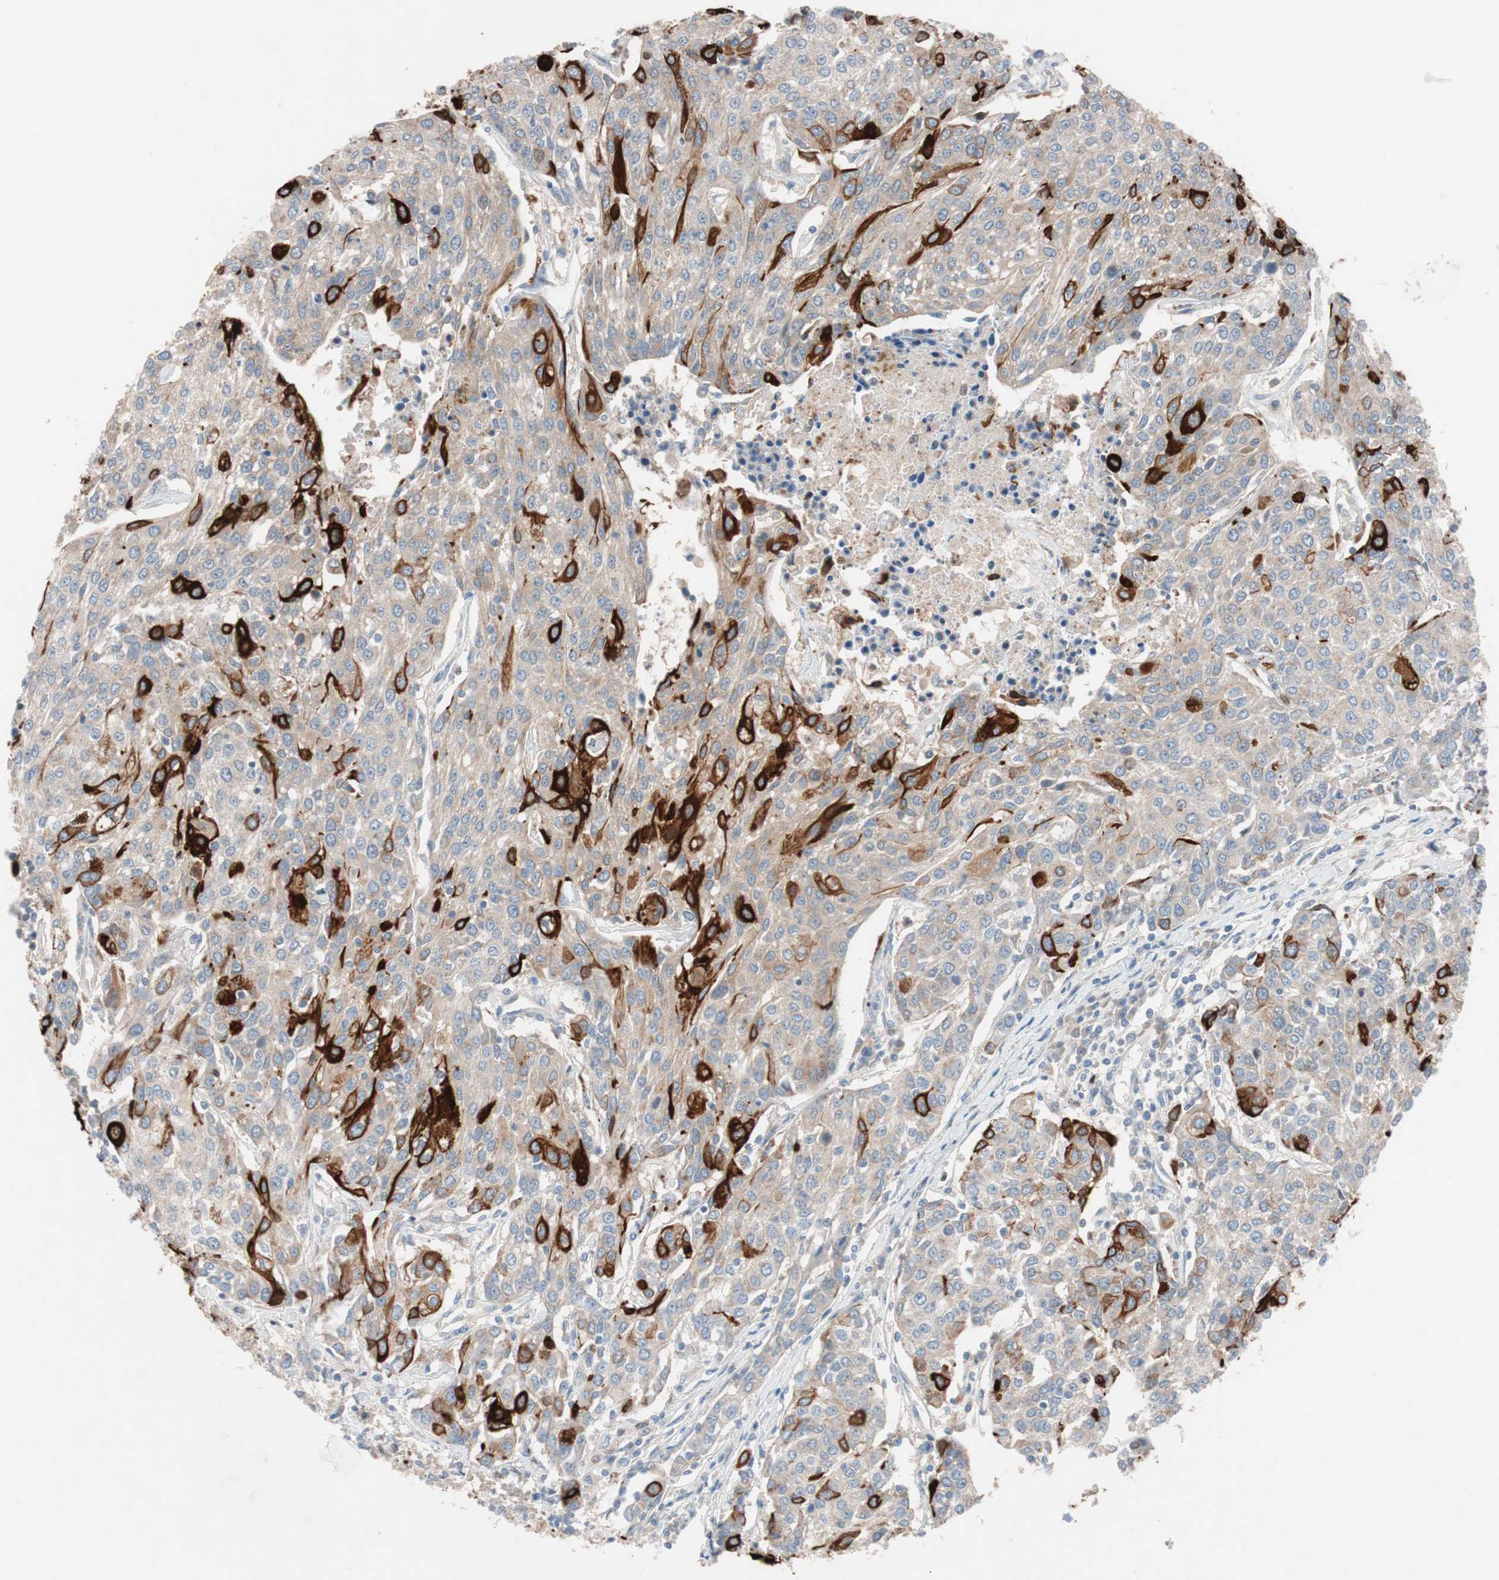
{"staining": {"intensity": "strong", "quantity": "25%-75%", "location": "cytoplasmic/membranous"}, "tissue": "urothelial cancer", "cell_type": "Tumor cells", "image_type": "cancer", "snomed": [{"axis": "morphology", "description": "Urothelial carcinoma, High grade"}, {"axis": "topography", "description": "Urinary bladder"}], "caption": "Brown immunohistochemical staining in human urothelial carcinoma (high-grade) reveals strong cytoplasmic/membranous staining in about 25%-75% of tumor cells.", "gene": "CLEC4D", "patient": {"sex": "female", "age": 85}}